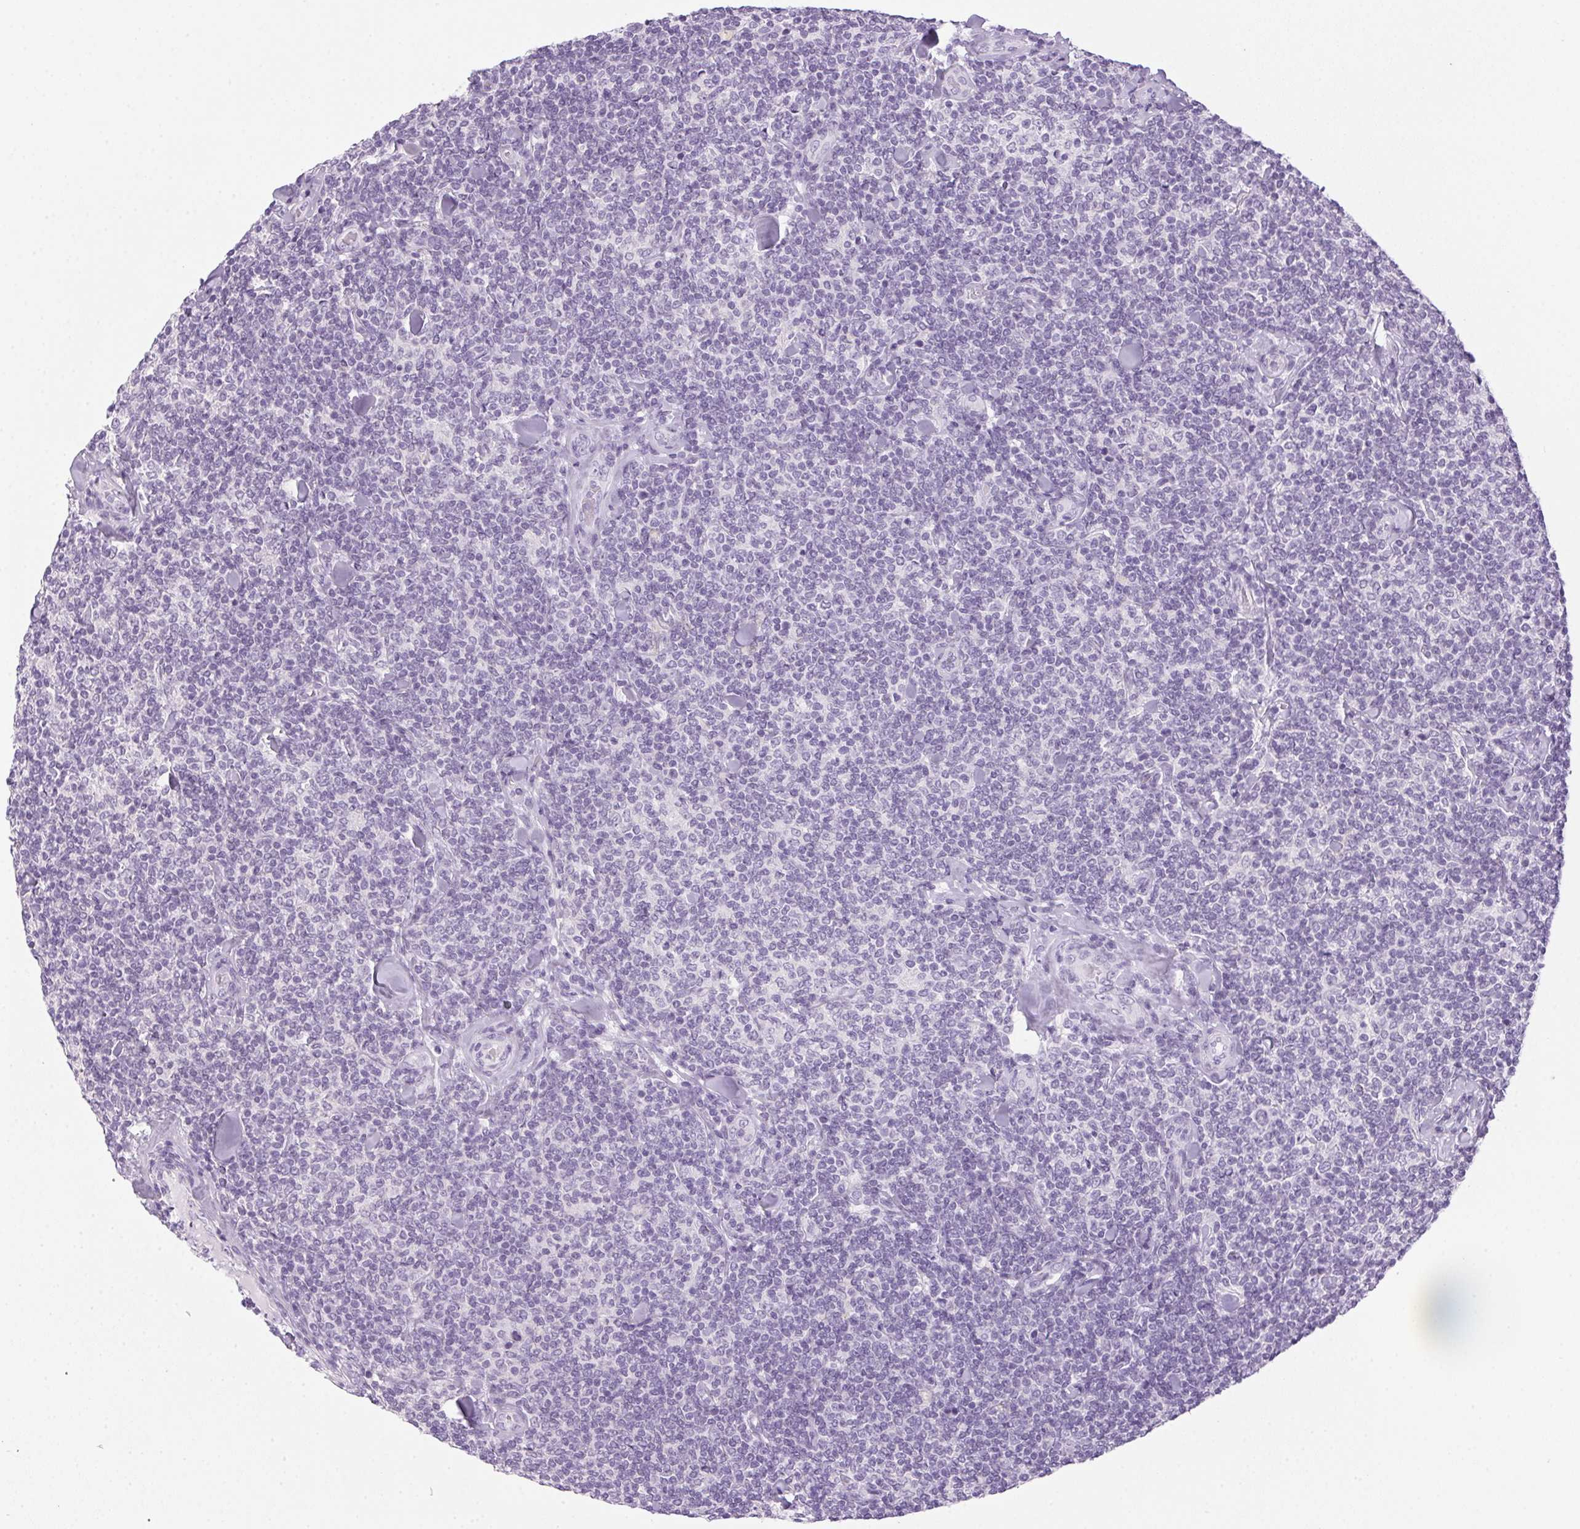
{"staining": {"intensity": "negative", "quantity": "none", "location": "none"}, "tissue": "lymphoma", "cell_type": "Tumor cells", "image_type": "cancer", "snomed": [{"axis": "morphology", "description": "Malignant lymphoma, non-Hodgkin's type, Low grade"}, {"axis": "topography", "description": "Lymph node"}], "caption": "Immunohistochemistry (IHC) image of lymphoma stained for a protein (brown), which reveals no expression in tumor cells.", "gene": "POPDC2", "patient": {"sex": "female", "age": 56}}